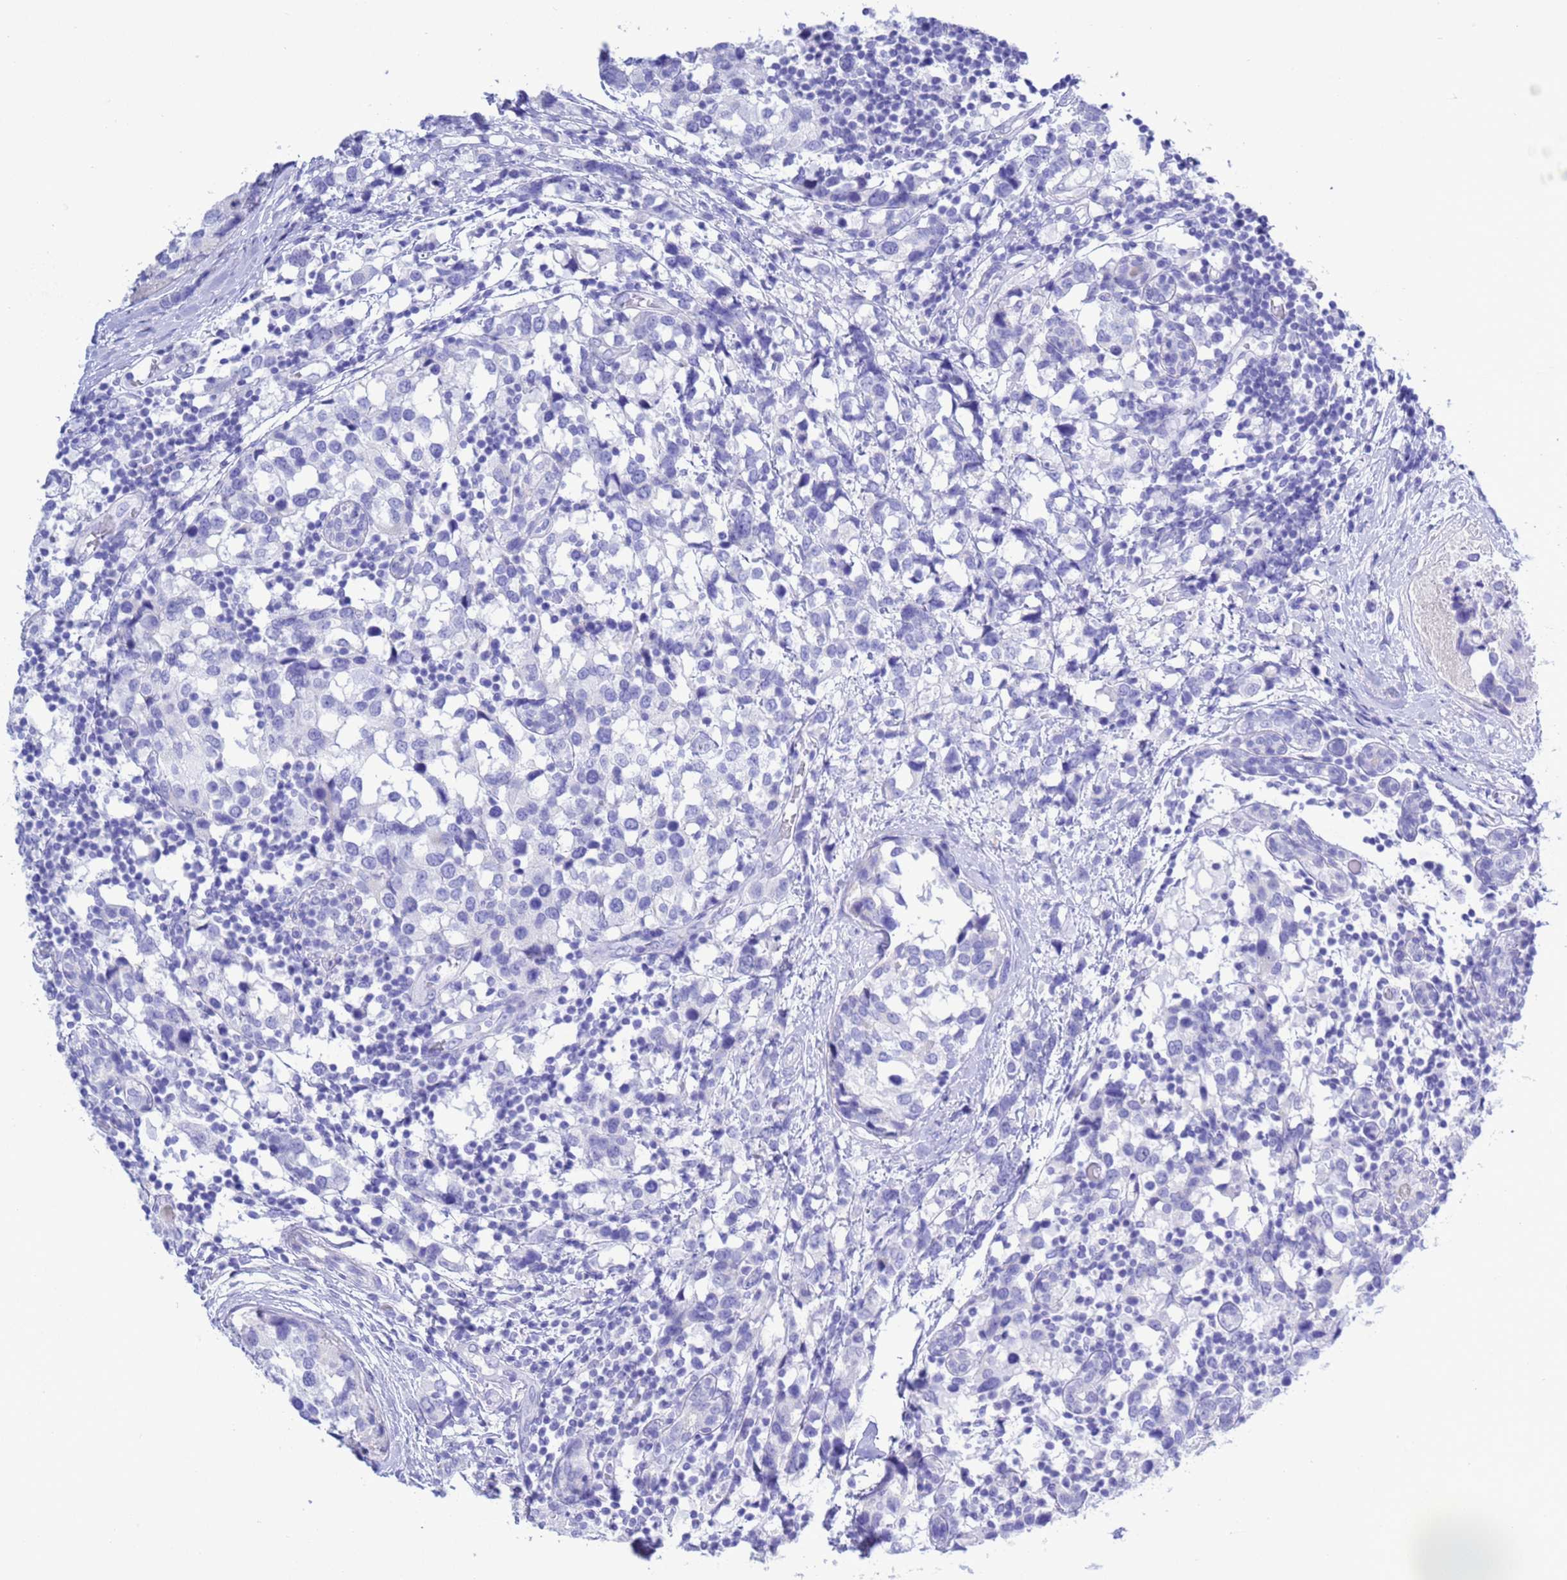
{"staining": {"intensity": "negative", "quantity": "none", "location": "none"}, "tissue": "breast cancer", "cell_type": "Tumor cells", "image_type": "cancer", "snomed": [{"axis": "morphology", "description": "Lobular carcinoma"}, {"axis": "topography", "description": "Breast"}], "caption": "High magnification brightfield microscopy of lobular carcinoma (breast) stained with DAB (3,3'-diaminobenzidine) (brown) and counterstained with hematoxylin (blue): tumor cells show no significant staining.", "gene": "GSTM1", "patient": {"sex": "female", "age": 59}}